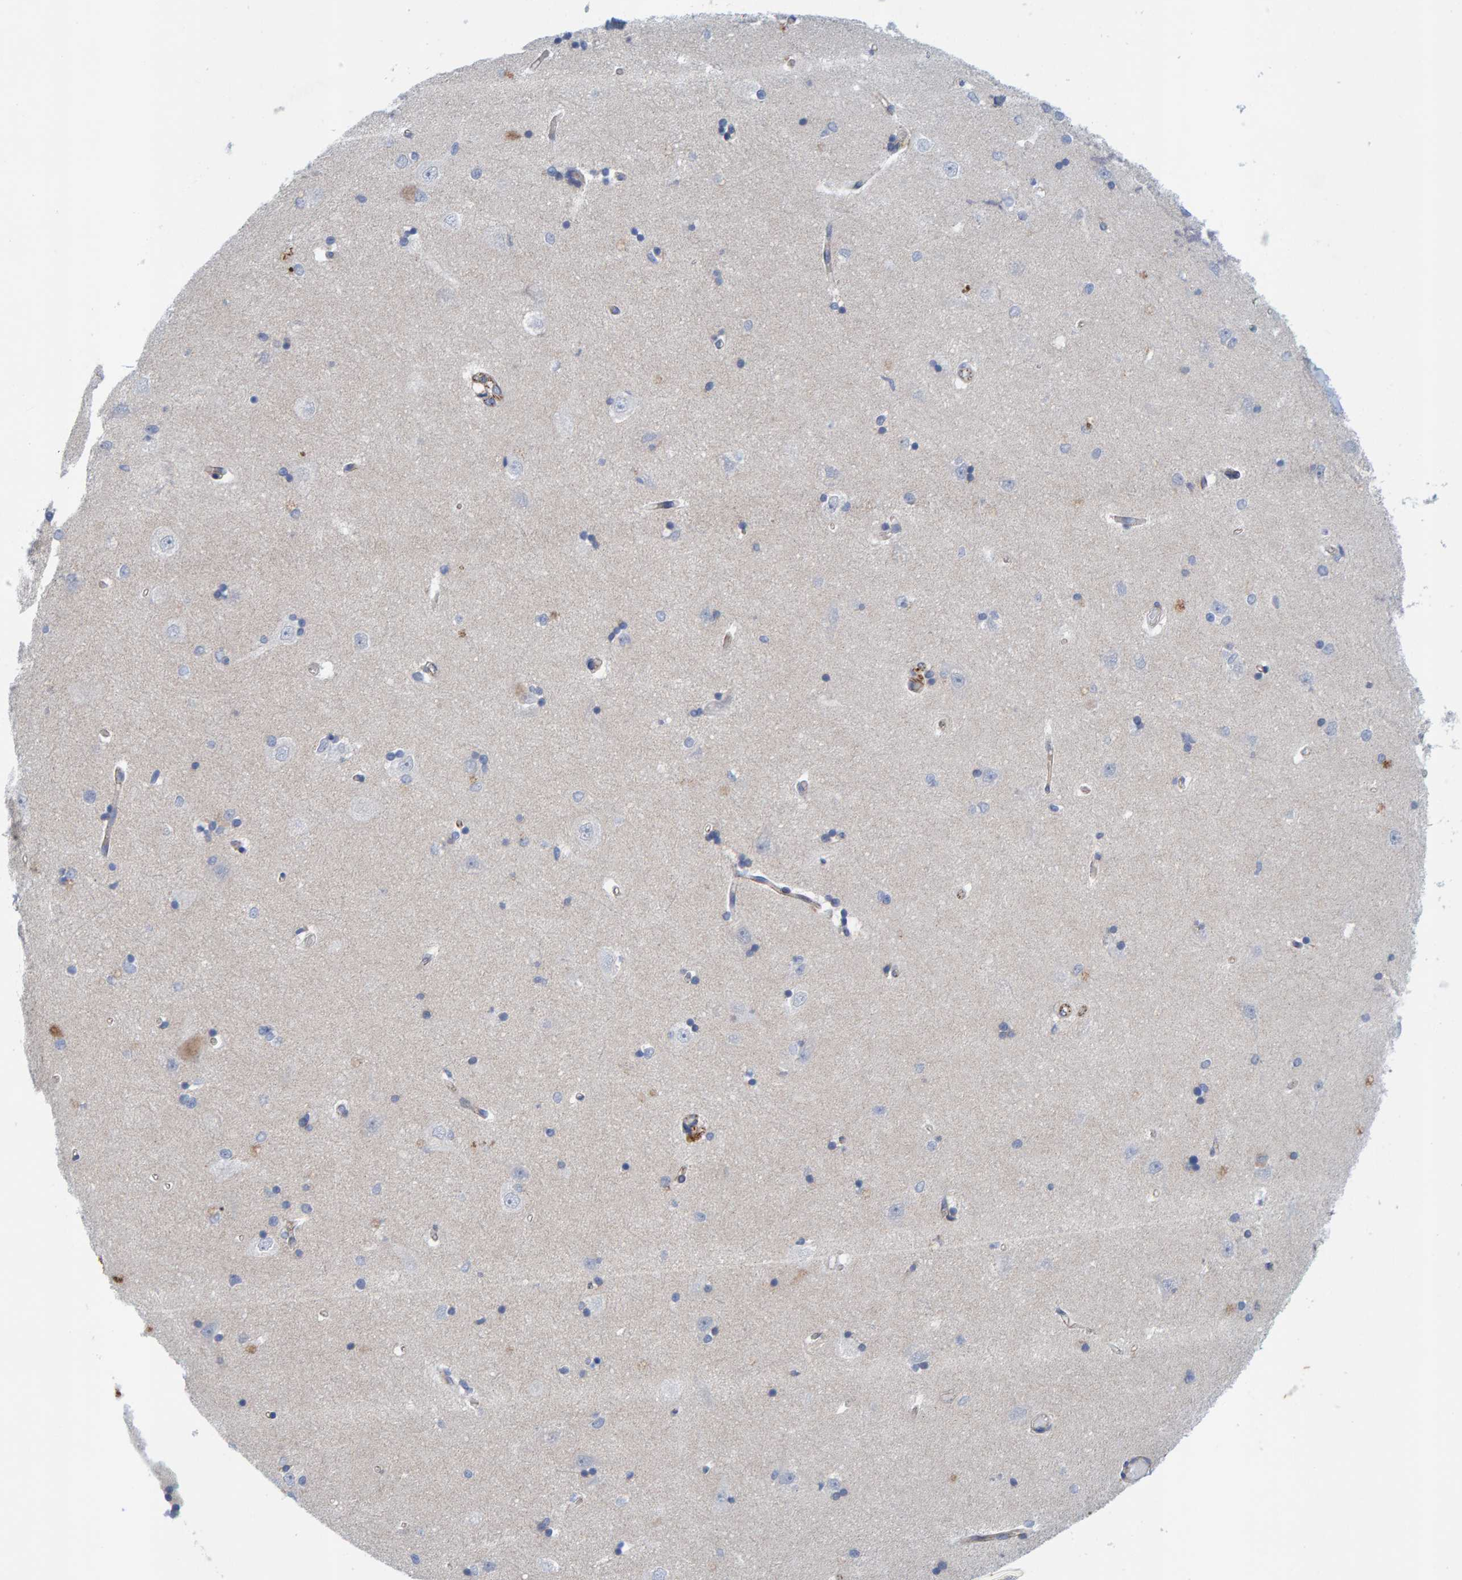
{"staining": {"intensity": "negative", "quantity": "none", "location": "none"}, "tissue": "hippocampus", "cell_type": "Glial cells", "image_type": "normal", "snomed": [{"axis": "morphology", "description": "Normal tissue, NOS"}, {"axis": "topography", "description": "Hippocampus"}], "caption": "DAB (3,3'-diaminobenzidine) immunohistochemical staining of unremarkable human hippocampus exhibits no significant staining in glial cells. The staining was performed using DAB to visualize the protein expression in brown, while the nuclei were stained in blue with hematoxylin (Magnification: 20x).", "gene": "KRBA2", "patient": {"sex": "male", "age": 45}}